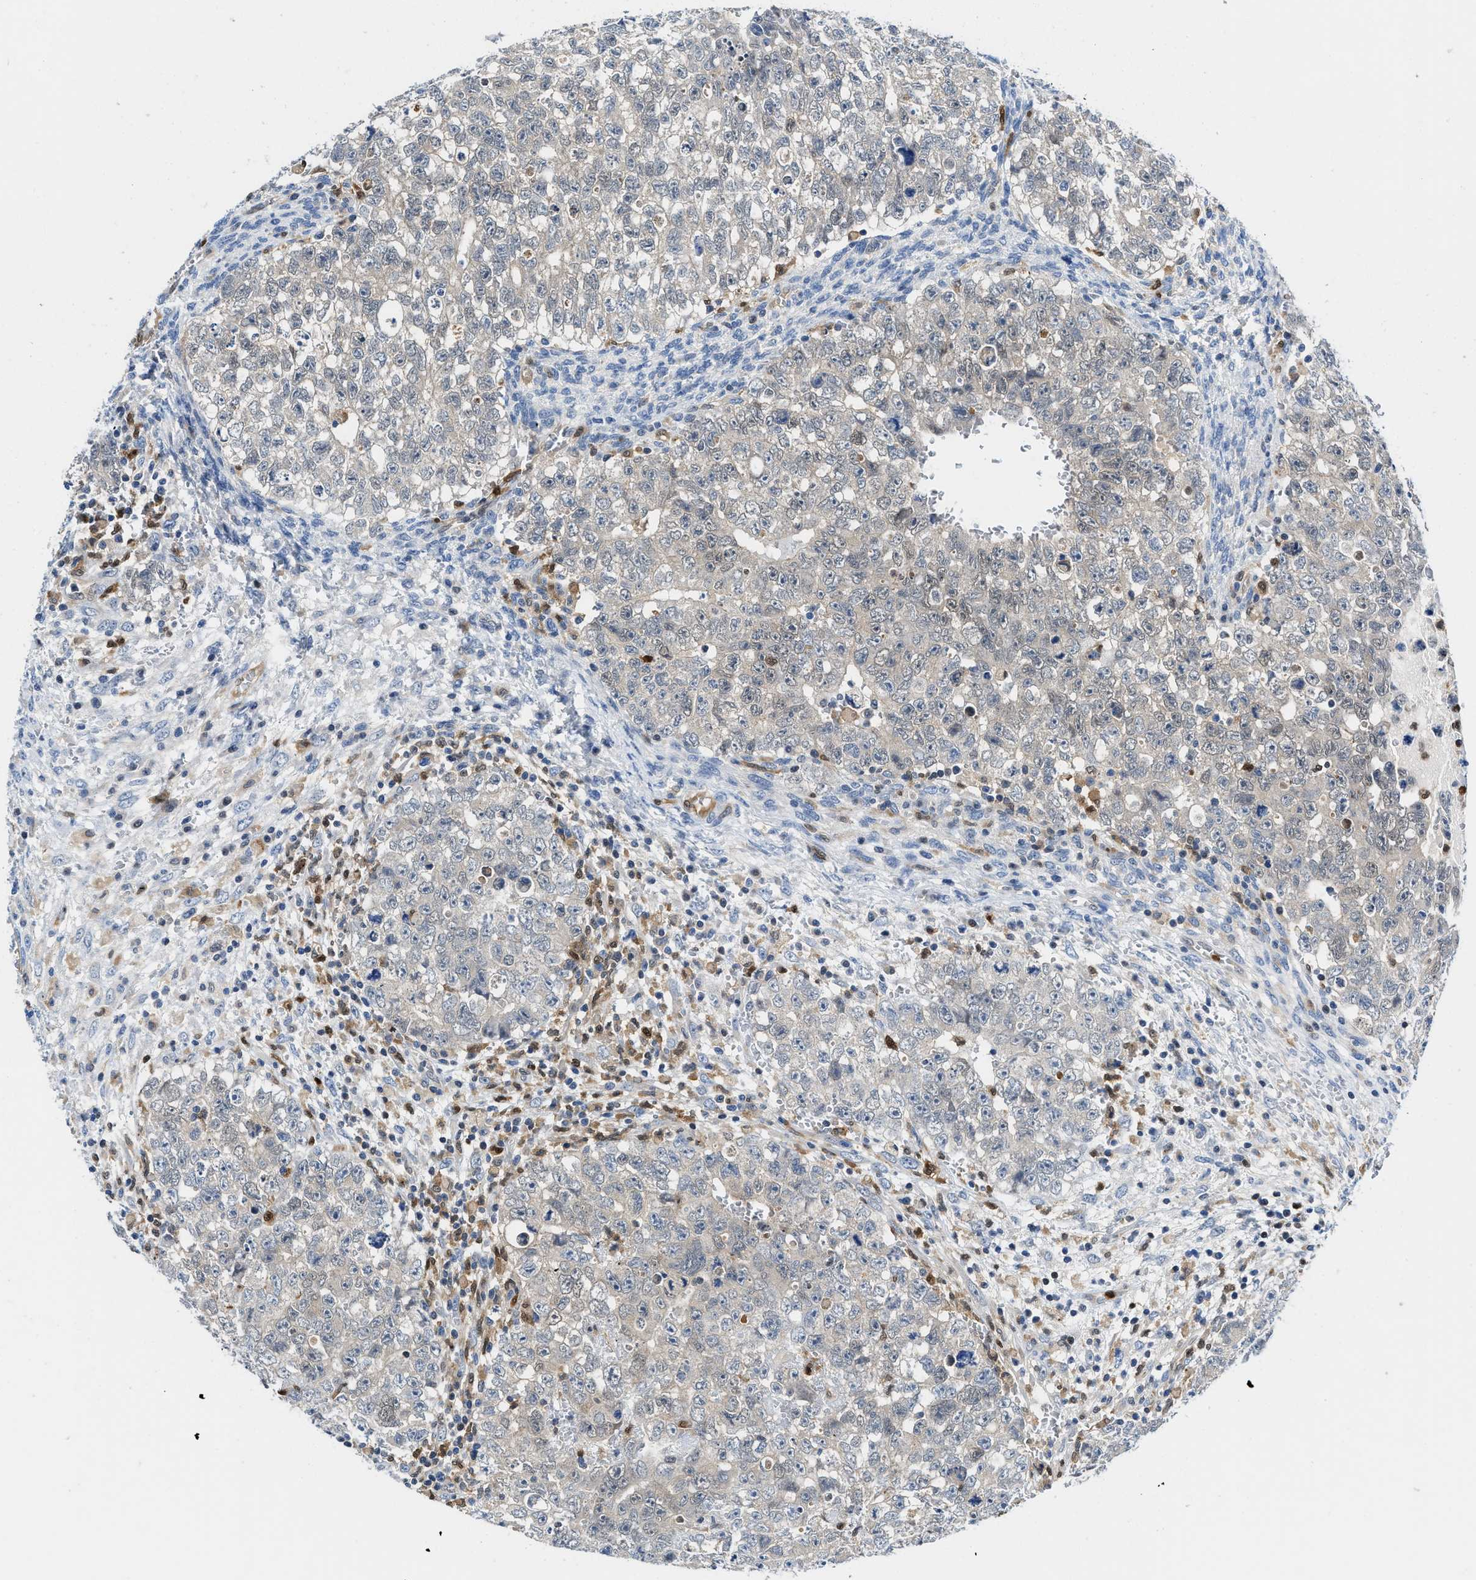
{"staining": {"intensity": "weak", "quantity": "<25%", "location": "nuclear"}, "tissue": "testis cancer", "cell_type": "Tumor cells", "image_type": "cancer", "snomed": [{"axis": "morphology", "description": "Seminoma, NOS"}, {"axis": "morphology", "description": "Carcinoma, Embryonal, NOS"}, {"axis": "topography", "description": "Testis"}], "caption": "Immunohistochemistry (IHC) image of neoplastic tissue: testis cancer (embryonal carcinoma) stained with DAB (3,3'-diaminobenzidine) displays no significant protein positivity in tumor cells.", "gene": "LTA4H", "patient": {"sex": "male", "age": 38}}